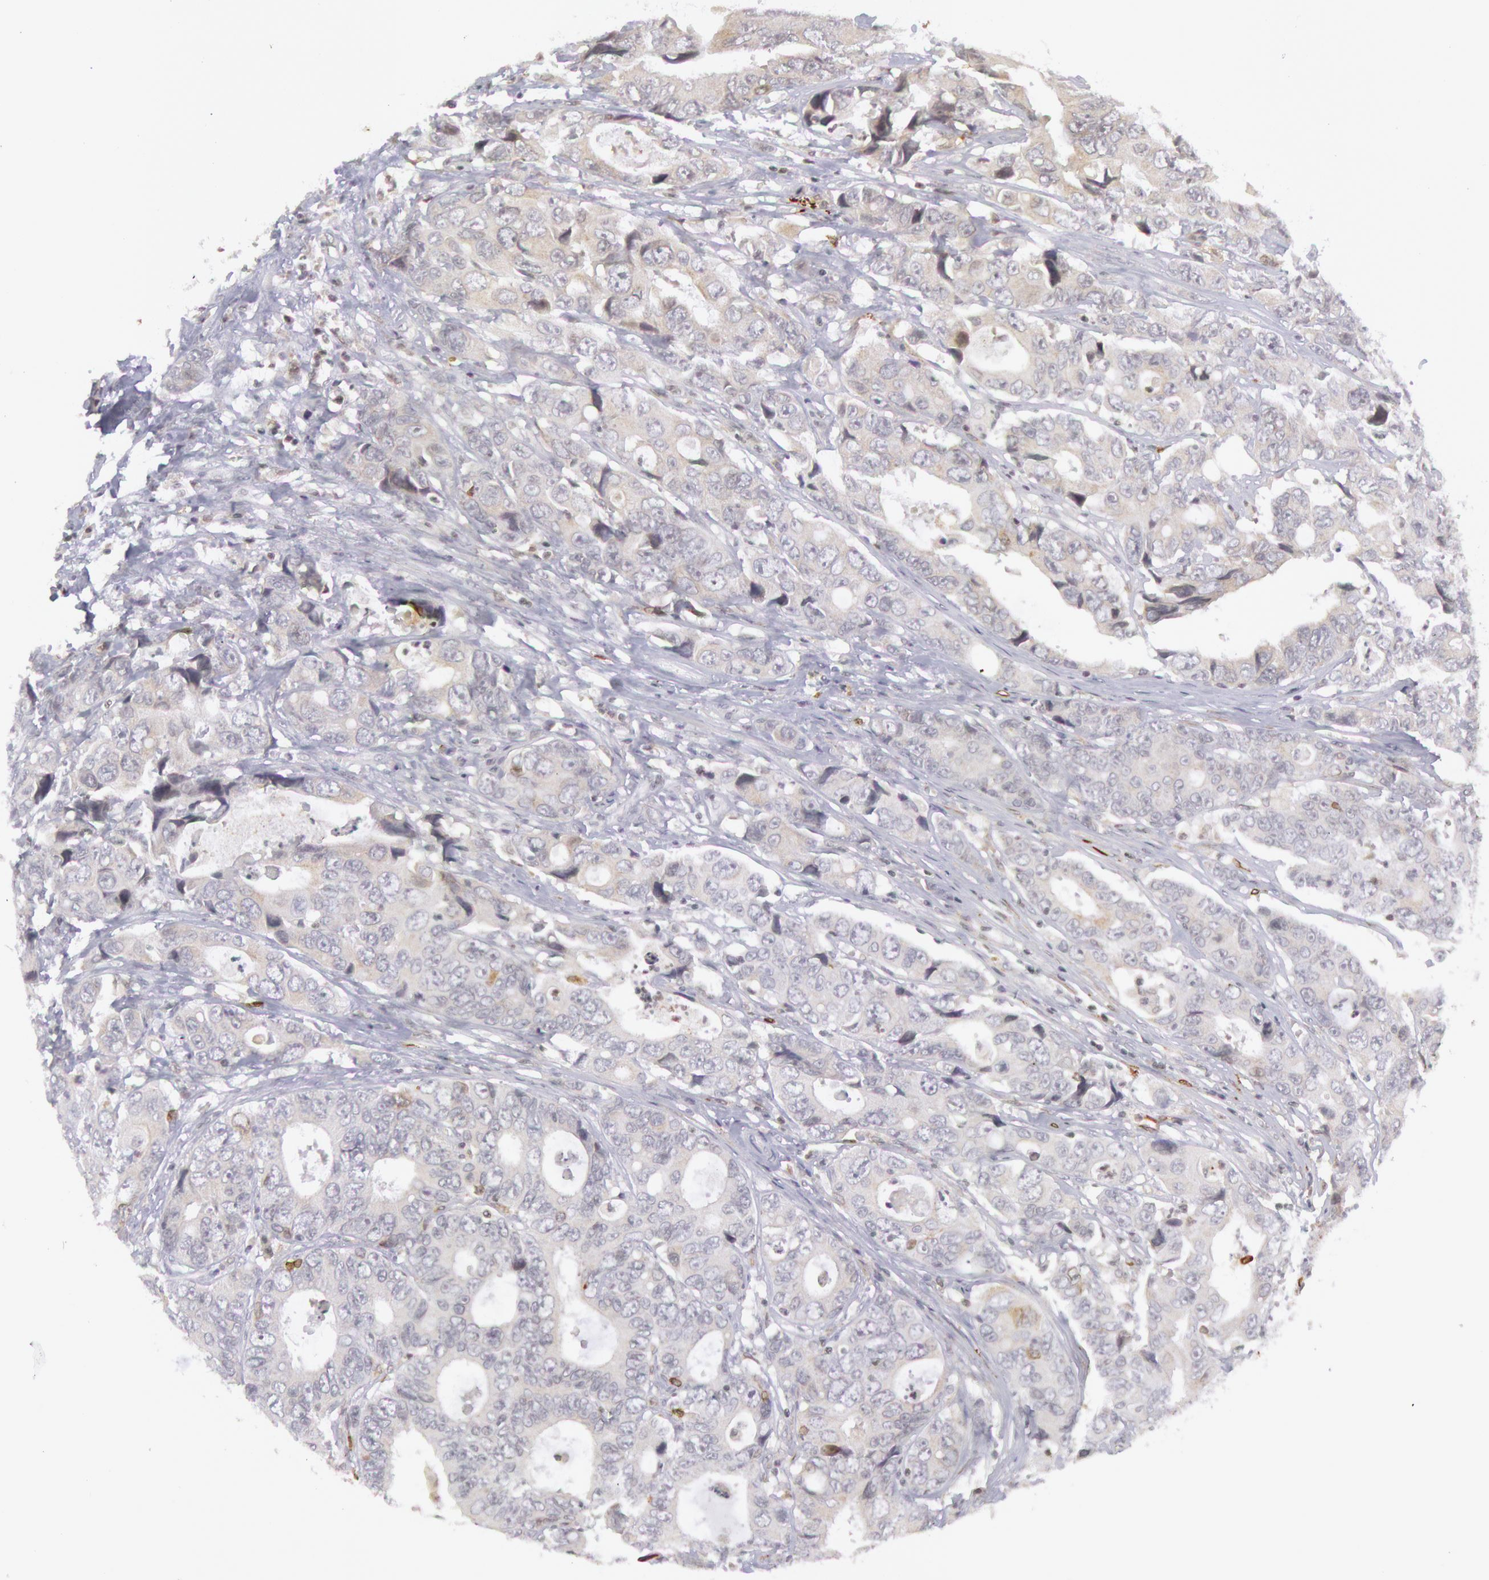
{"staining": {"intensity": "negative", "quantity": "none", "location": "none"}, "tissue": "colorectal cancer", "cell_type": "Tumor cells", "image_type": "cancer", "snomed": [{"axis": "morphology", "description": "Adenocarcinoma, NOS"}, {"axis": "topography", "description": "Rectum"}], "caption": "DAB (3,3'-diaminobenzidine) immunohistochemical staining of human adenocarcinoma (colorectal) demonstrates no significant expression in tumor cells. (Immunohistochemistry, brightfield microscopy, high magnification).", "gene": "PTGS2", "patient": {"sex": "female", "age": 67}}